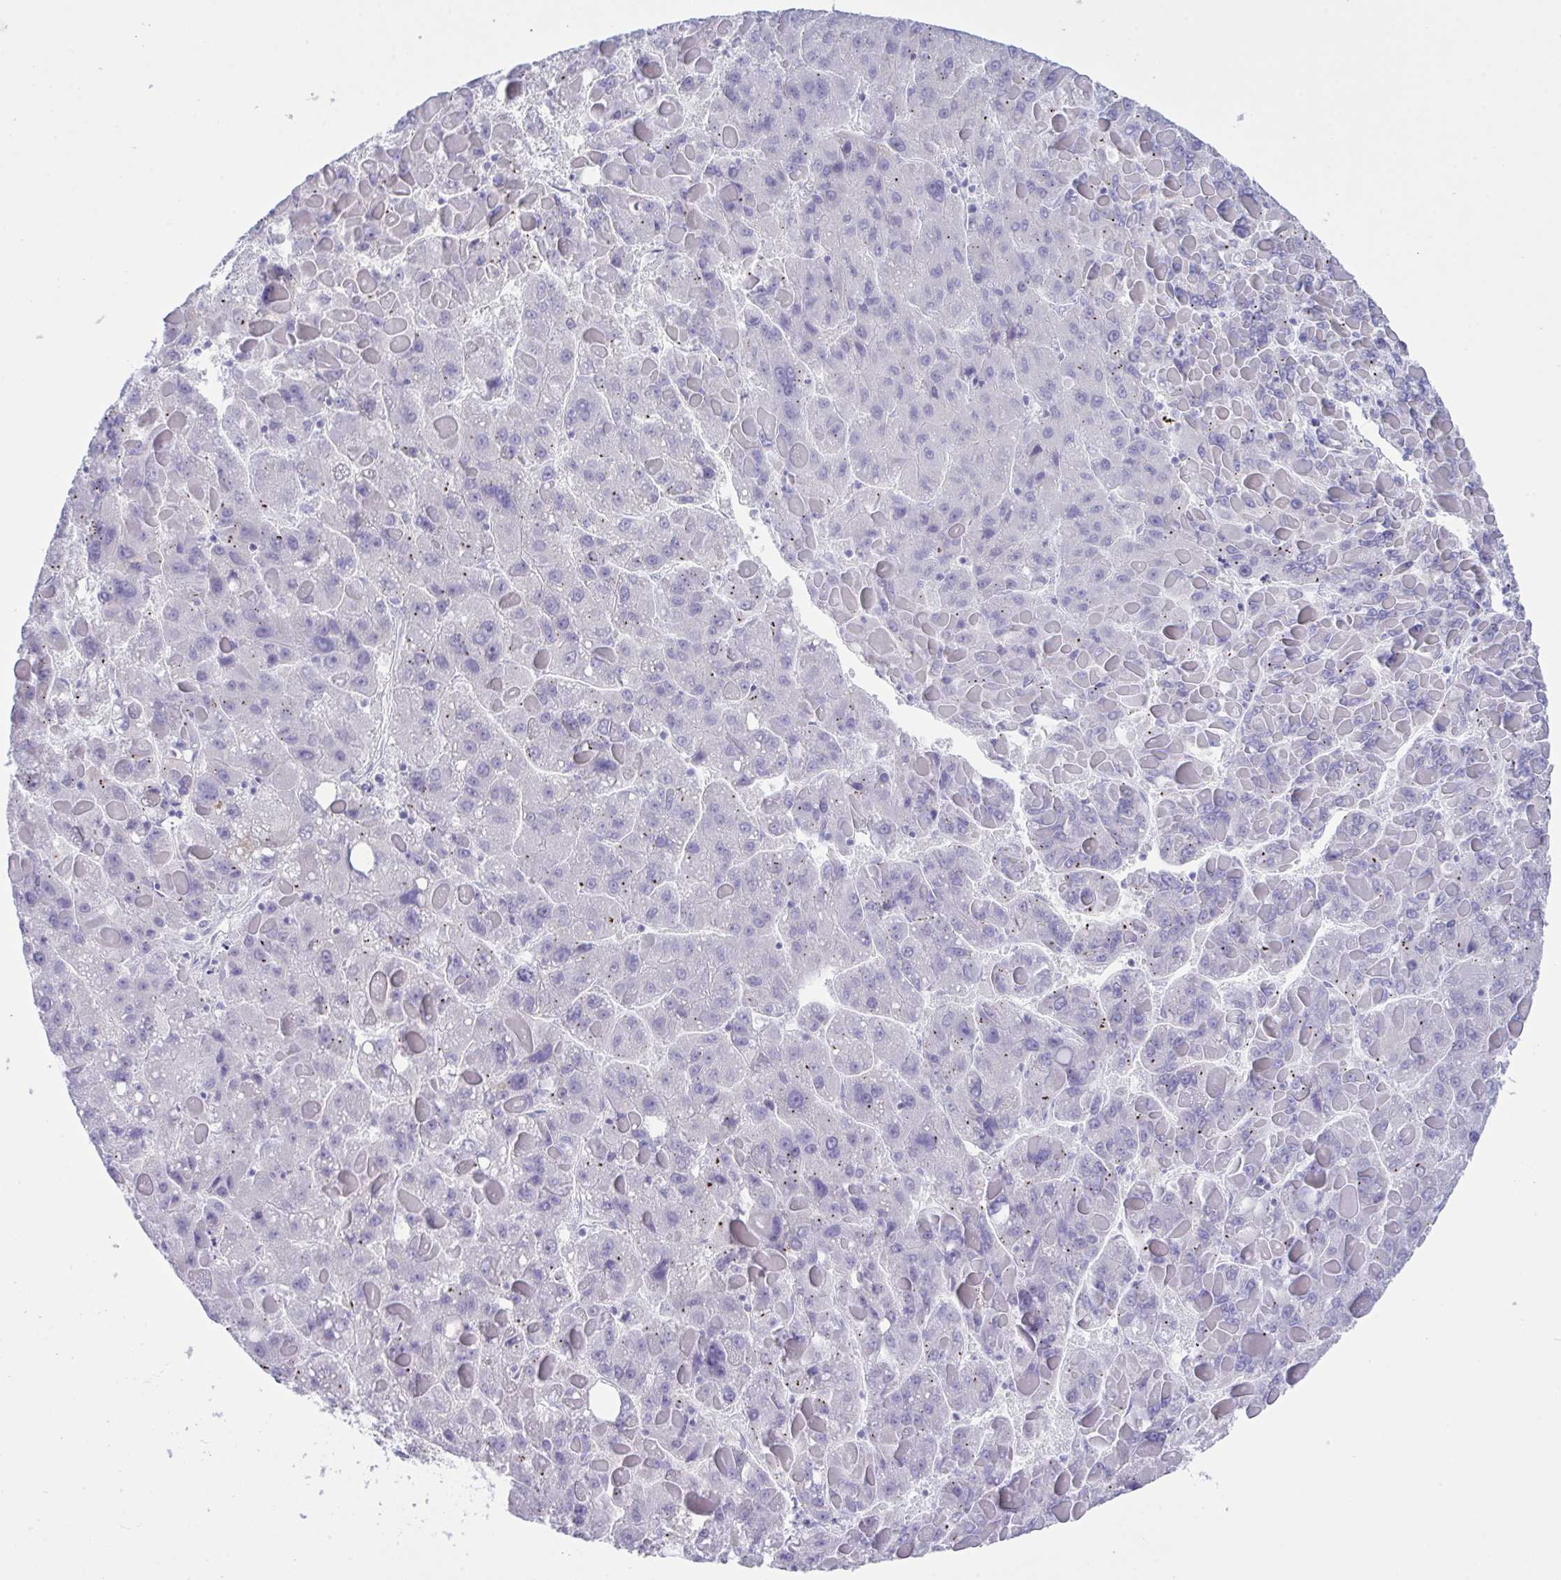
{"staining": {"intensity": "negative", "quantity": "none", "location": "none"}, "tissue": "liver cancer", "cell_type": "Tumor cells", "image_type": "cancer", "snomed": [{"axis": "morphology", "description": "Carcinoma, Hepatocellular, NOS"}, {"axis": "topography", "description": "Liver"}], "caption": "An image of liver cancer (hepatocellular carcinoma) stained for a protein exhibits no brown staining in tumor cells. The staining is performed using DAB brown chromogen with nuclei counter-stained in using hematoxylin.", "gene": "GLB1L2", "patient": {"sex": "female", "age": 82}}